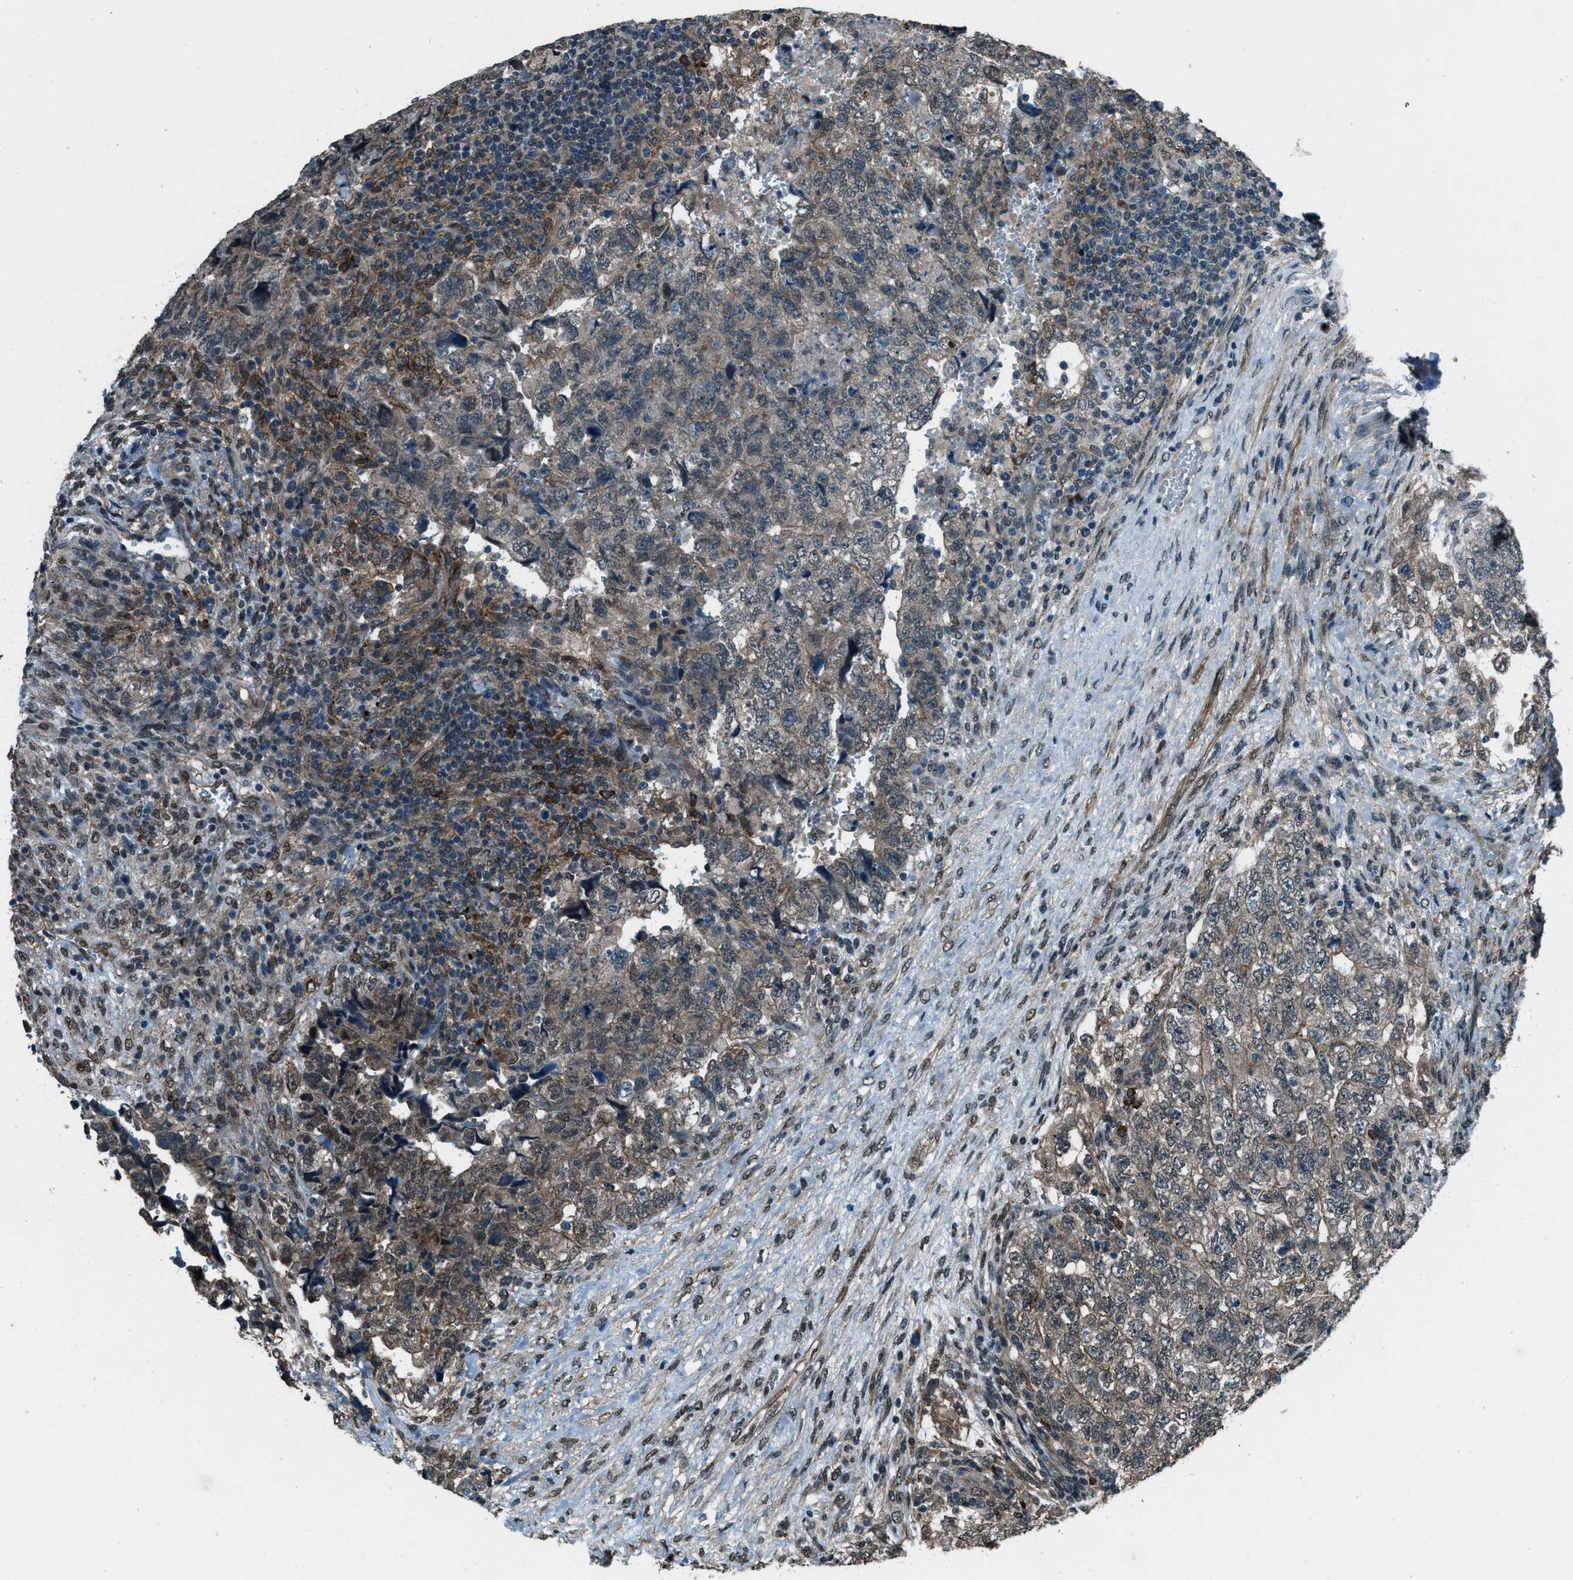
{"staining": {"intensity": "weak", "quantity": "<25%", "location": "cytoplasmic/membranous"}, "tissue": "testis cancer", "cell_type": "Tumor cells", "image_type": "cancer", "snomed": [{"axis": "morphology", "description": "Carcinoma, Embryonal, NOS"}, {"axis": "topography", "description": "Testis"}], "caption": "Human embryonal carcinoma (testis) stained for a protein using immunohistochemistry exhibits no positivity in tumor cells.", "gene": "SVIL", "patient": {"sex": "male", "age": 36}}